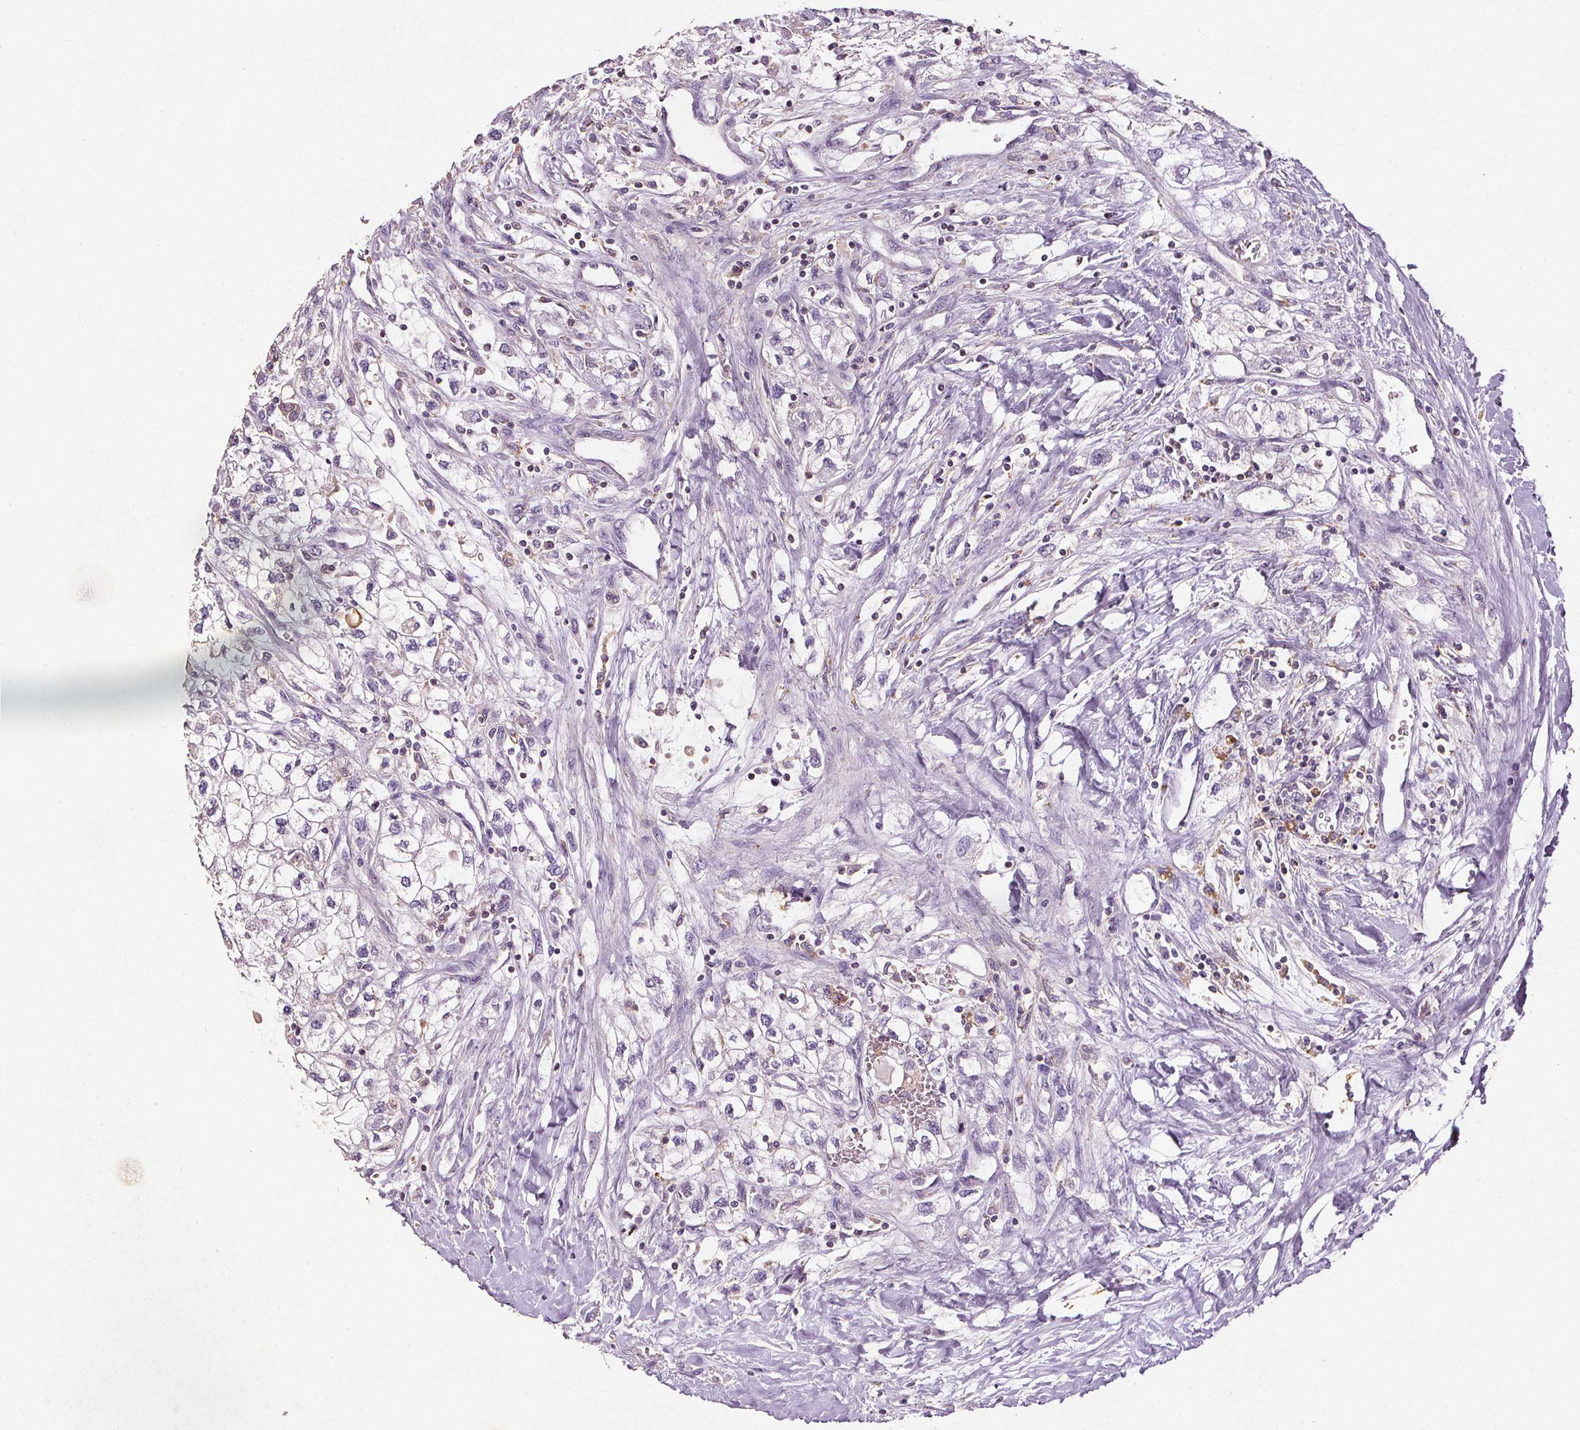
{"staining": {"intensity": "negative", "quantity": "none", "location": "none"}, "tissue": "renal cancer", "cell_type": "Tumor cells", "image_type": "cancer", "snomed": [{"axis": "morphology", "description": "Adenocarcinoma, NOS"}, {"axis": "topography", "description": "Kidney"}], "caption": "A histopathology image of human renal cancer is negative for staining in tumor cells. (DAB immunohistochemistry visualized using brightfield microscopy, high magnification).", "gene": "C19orf84", "patient": {"sex": "male", "age": 59}}